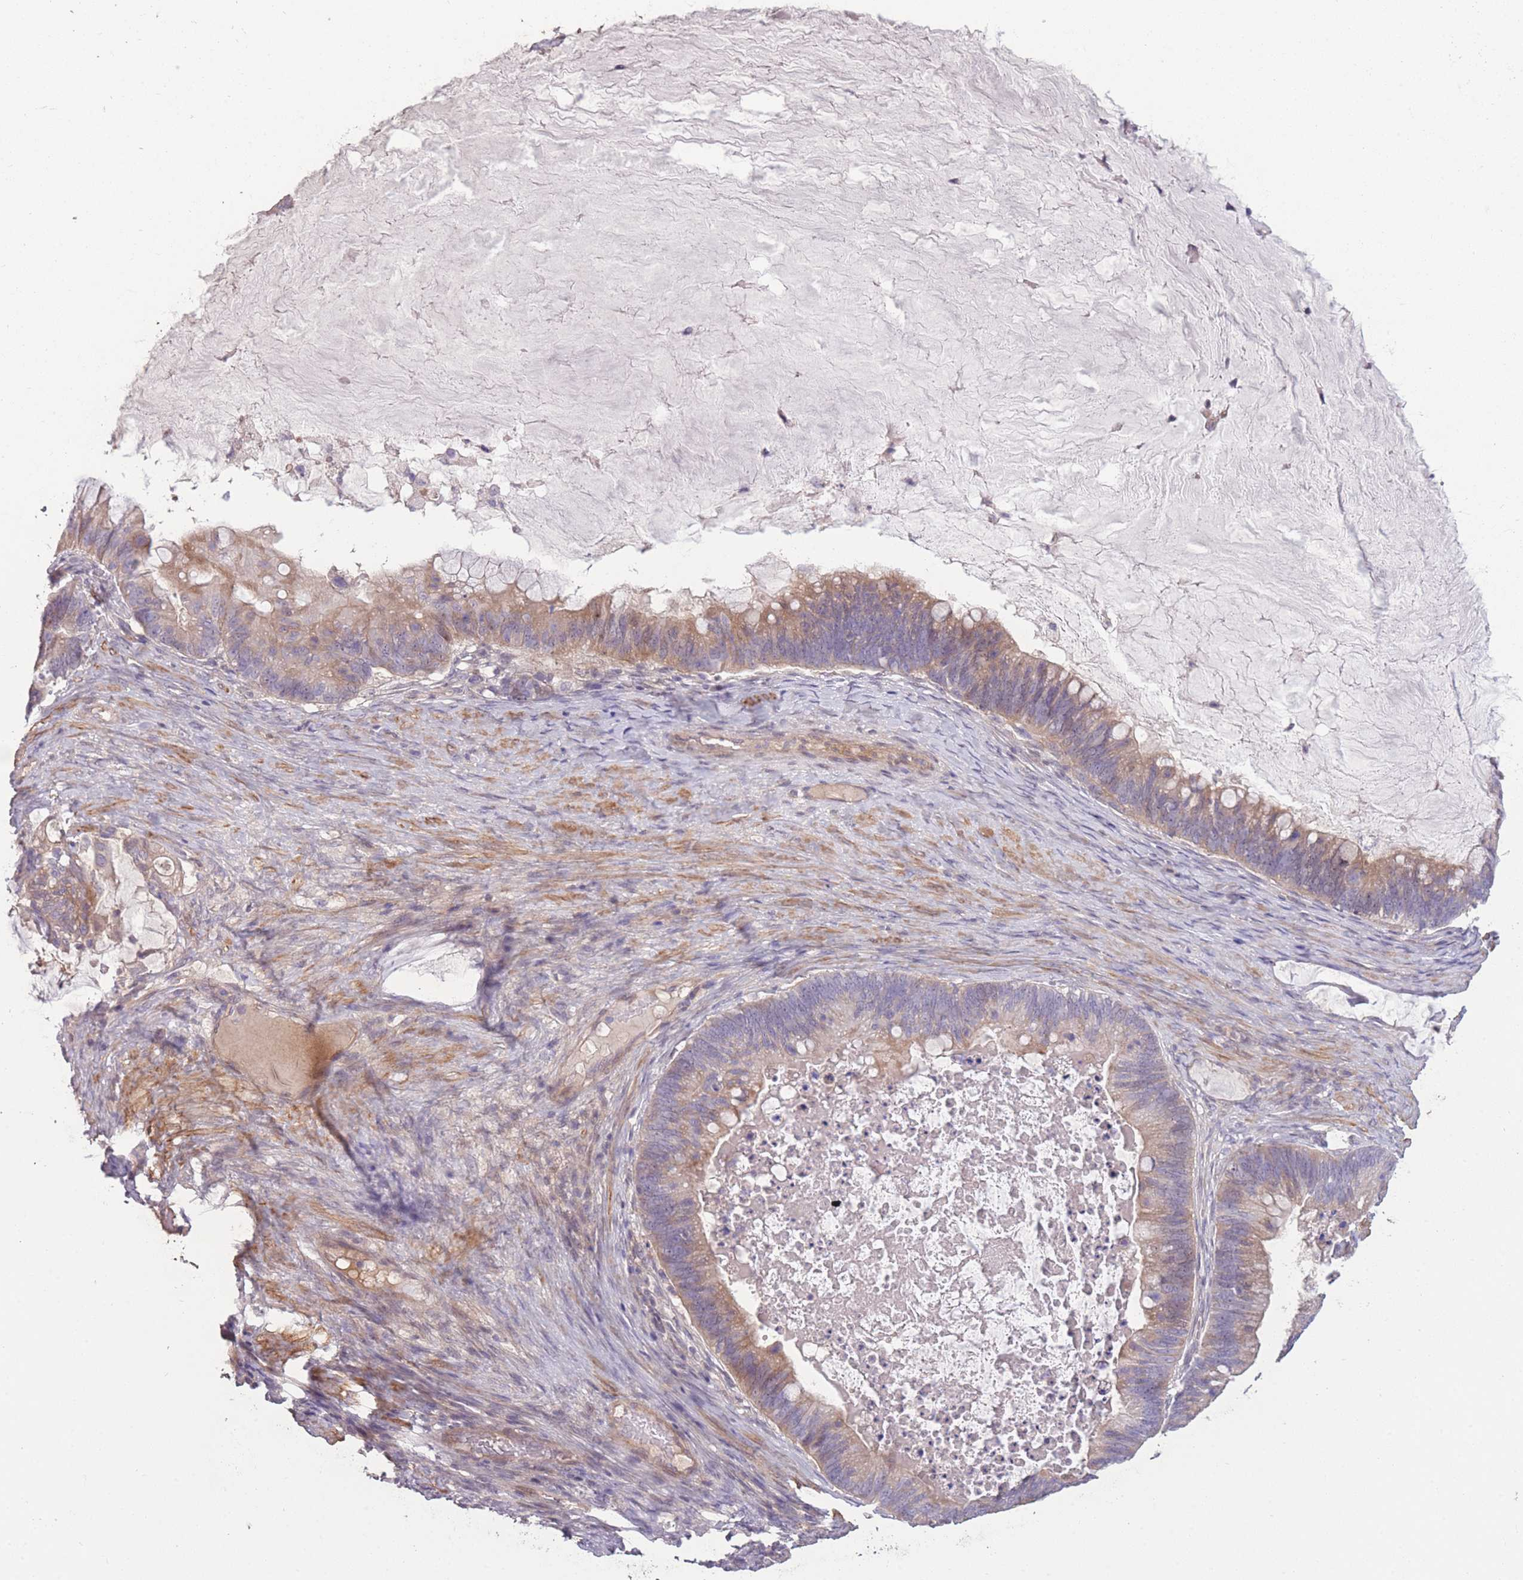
{"staining": {"intensity": "moderate", "quantity": "25%-75%", "location": "cytoplasmic/membranous"}, "tissue": "ovarian cancer", "cell_type": "Tumor cells", "image_type": "cancer", "snomed": [{"axis": "morphology", "description": "Cystadenocarcinoma, mucinous, NOS"}, {"axis": "topography", "description": "Ovary"}], "caption": "Immunohistochemical staining of ovarian mucinous cystadenocarcinoma reveals medium levels of moderate cytoplasmic/membranous protein positivity in about 25%-75% of tumor cells.", "gene": "RSPH10B", "patient": {"sex": "female", "age": 61}}